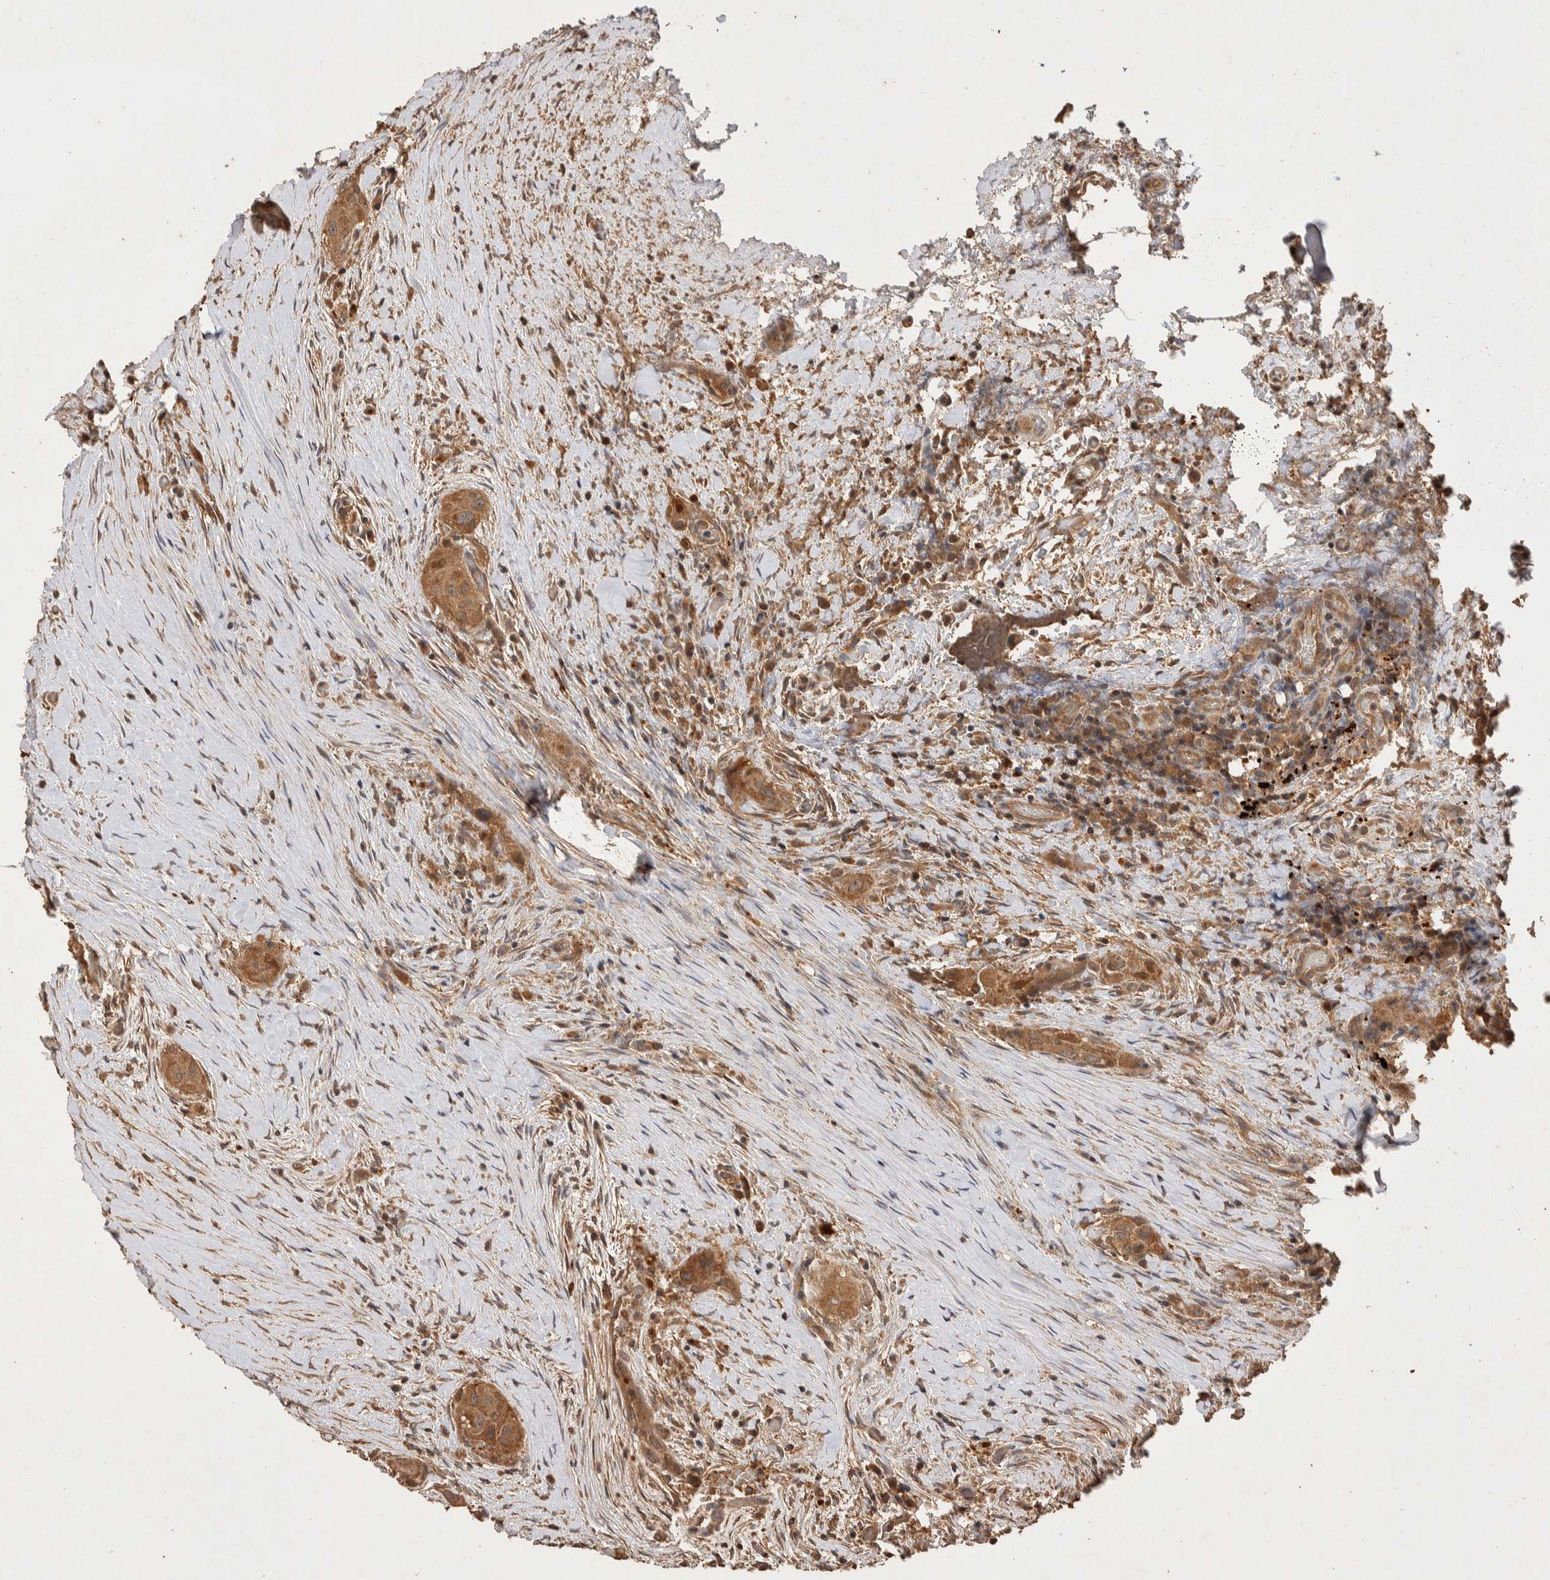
{"staining": {"intensity": "moderate", "quantity": ">75%", "location": "cytoplasmic/membranous"}, "tissue": "thyroid cancer", "cell_type": "Tumor cells", "image_type": "cancer", "snomed": [{"axis": "morphology", "description": "Papillary adenocarcinoma, NOS"}, {"axis": "topography", "description": "Thyroid gland"}], "caption": "Immunohistochemical staining of thyroid cancer (papillary adenocarcinoma) exhibits medium levels of moderate cytoplasmic/membranous protein expression in about >75% of tumor cells.", "gene": "NSMAF", "patient": {"sex": "female", "age": 59}}